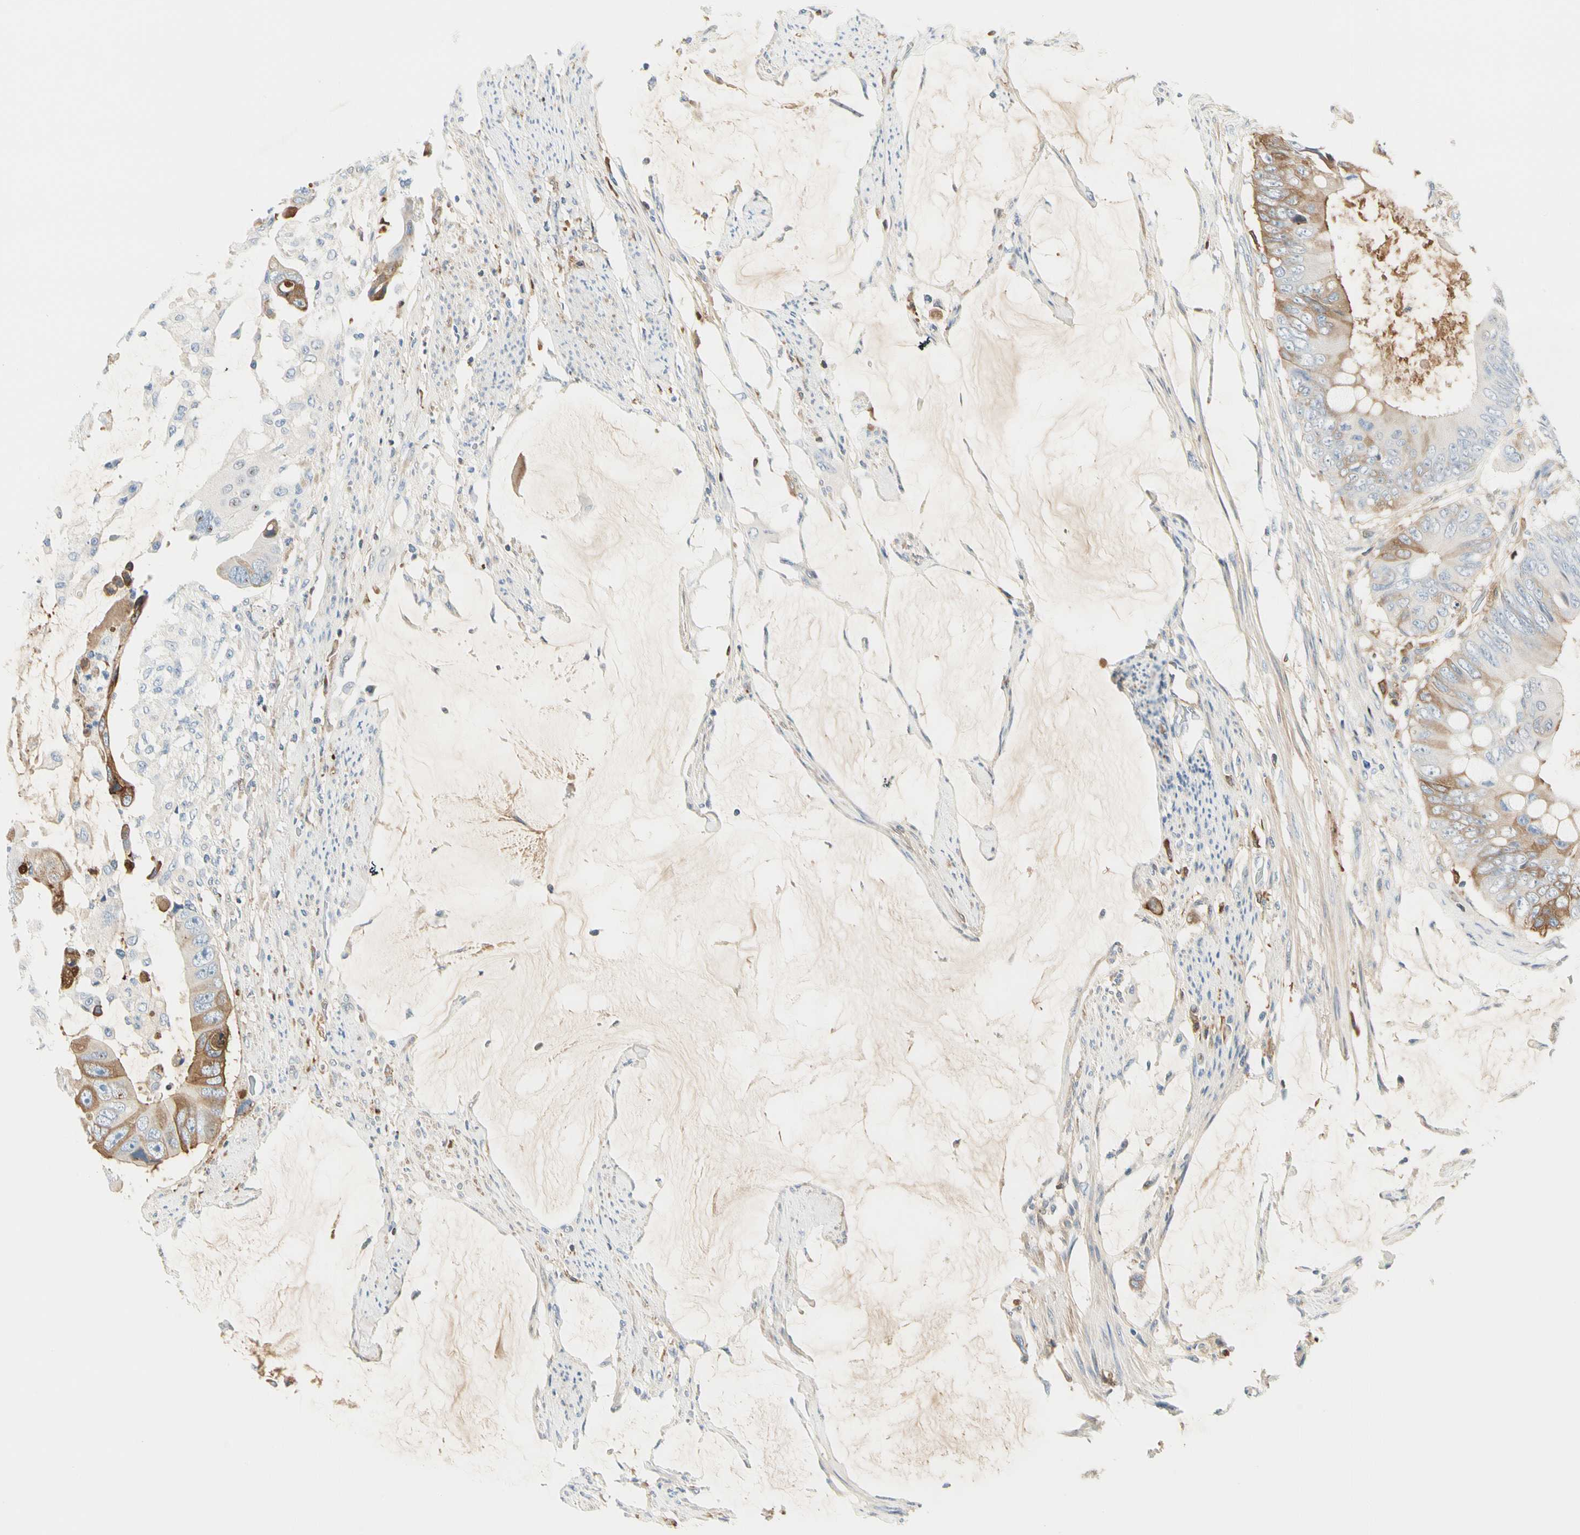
{"staining": {"intensity": "moderate", "quantity": "25%-75%", "location": "cytoplasmic/membranous"}, "tissue": "colorectal cancer", "cell_type": "Tumor cells", "image_type": "cancer", "snomed": [{"axis": "morphology", "description": "Adenocarcinoma, NOS"}, {"axis": "topography", "description": "Rectum"}], "caption": "Brown immunohistochemical staining in colorectal cancer (adenocarcinoma) reveals moderate cytoplasmic/membranous positivity in approximately 25%-75% of tumor cells.", "gene": "LAMB3", "patient": {"sex": "female", "age": 77}}